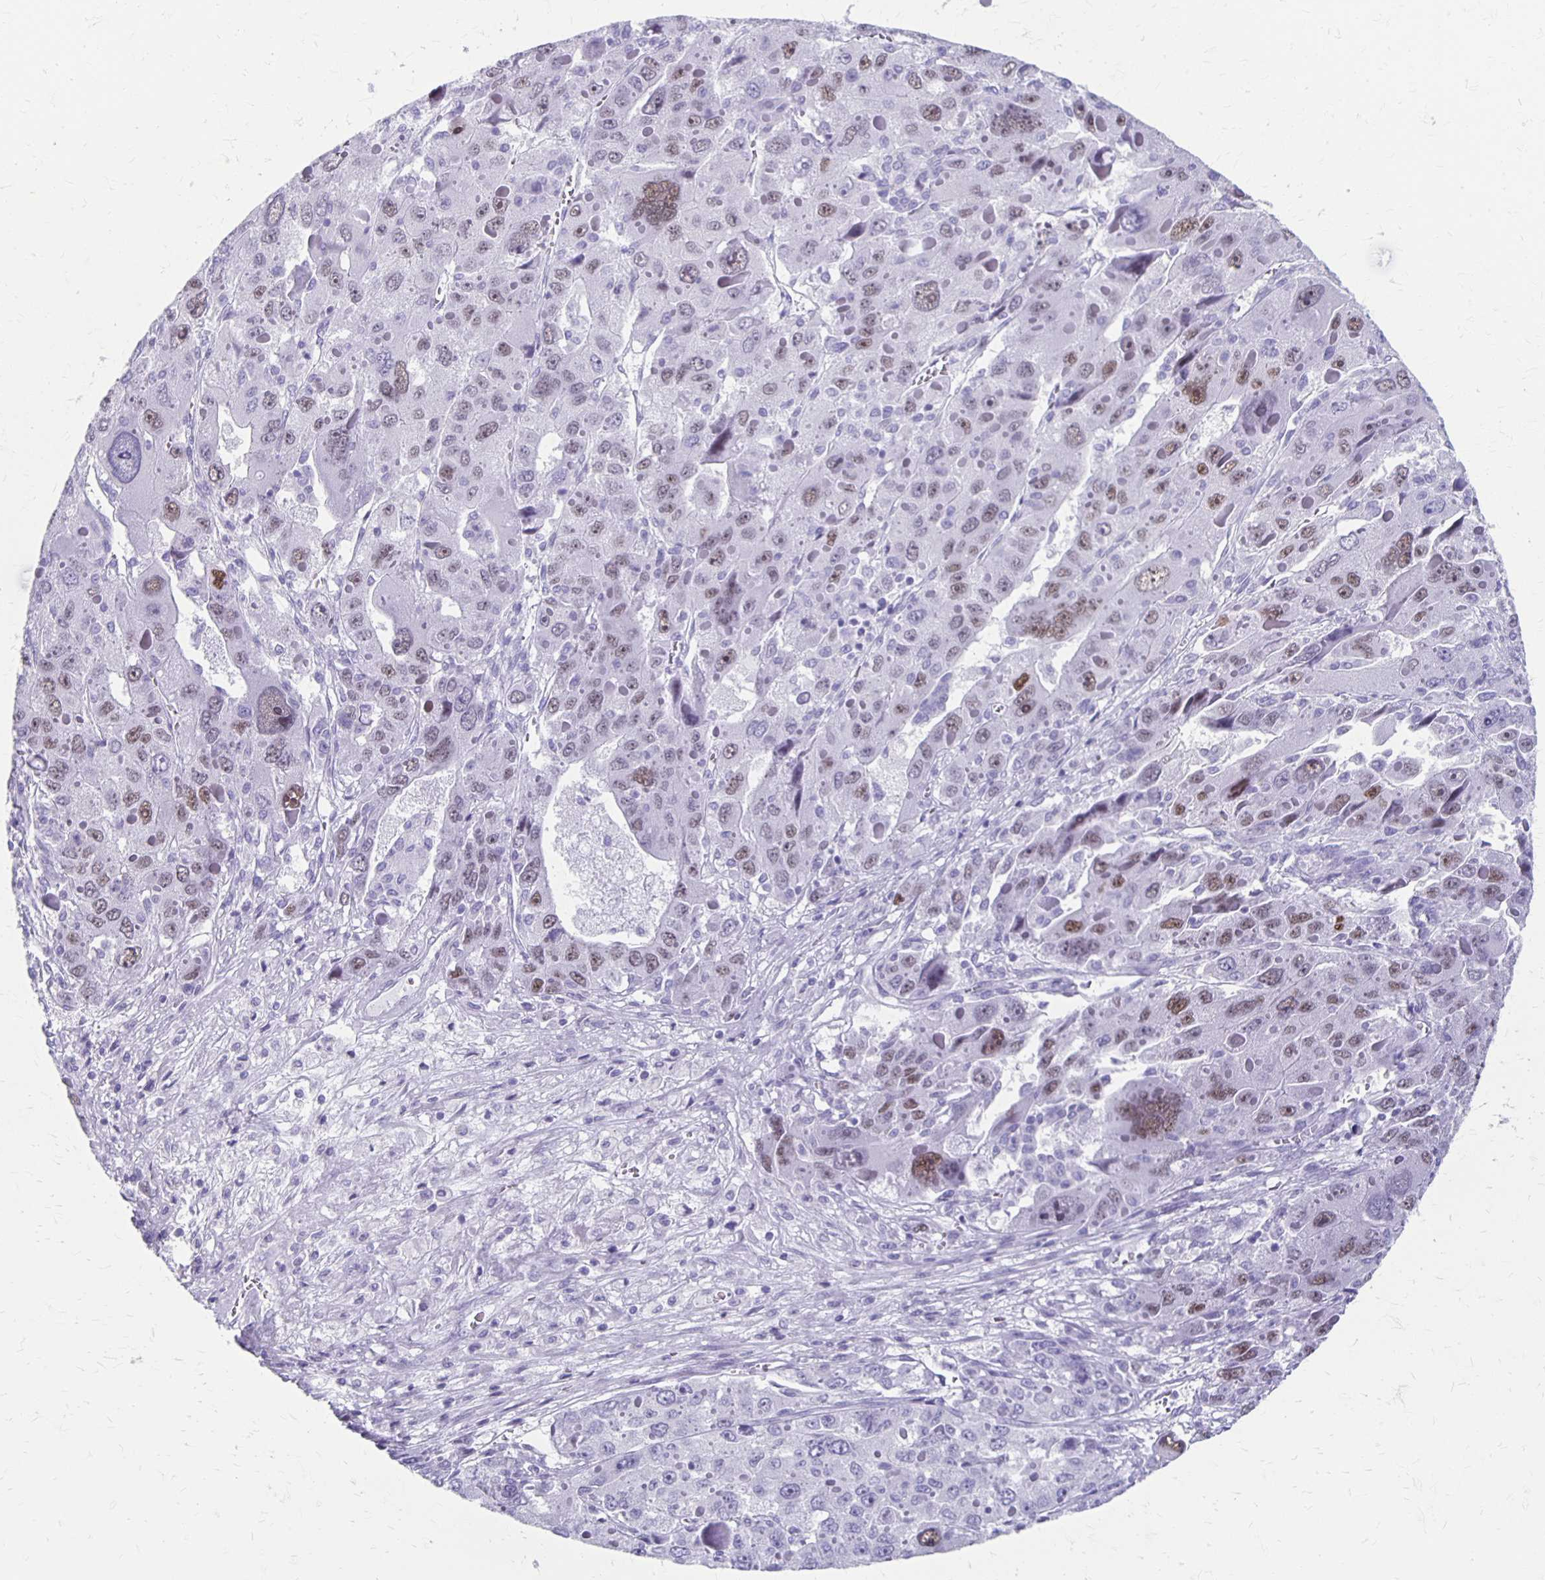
{"staining": {"intensity": "moderate", "quantity": "25%-75%", "location": "nuclear"}, "tissue": "liver cancer", "cell_type": "Tumor cells", "image_type": "cancer", "snomed": [{"axis": "morphology", "description": "Carcinoma, Hepatocellular, NOS"}, {"axis": "topography", "description": "Liver"}], "caption": "Protein positivity by IHC reveals moderate nuclear expression in approximately 25%-75% of tumor cells in liver cancer (hepatocellular carcinoma).", "gene": "MAGEC2", "patient": {"sex": "female", "age": 41}}